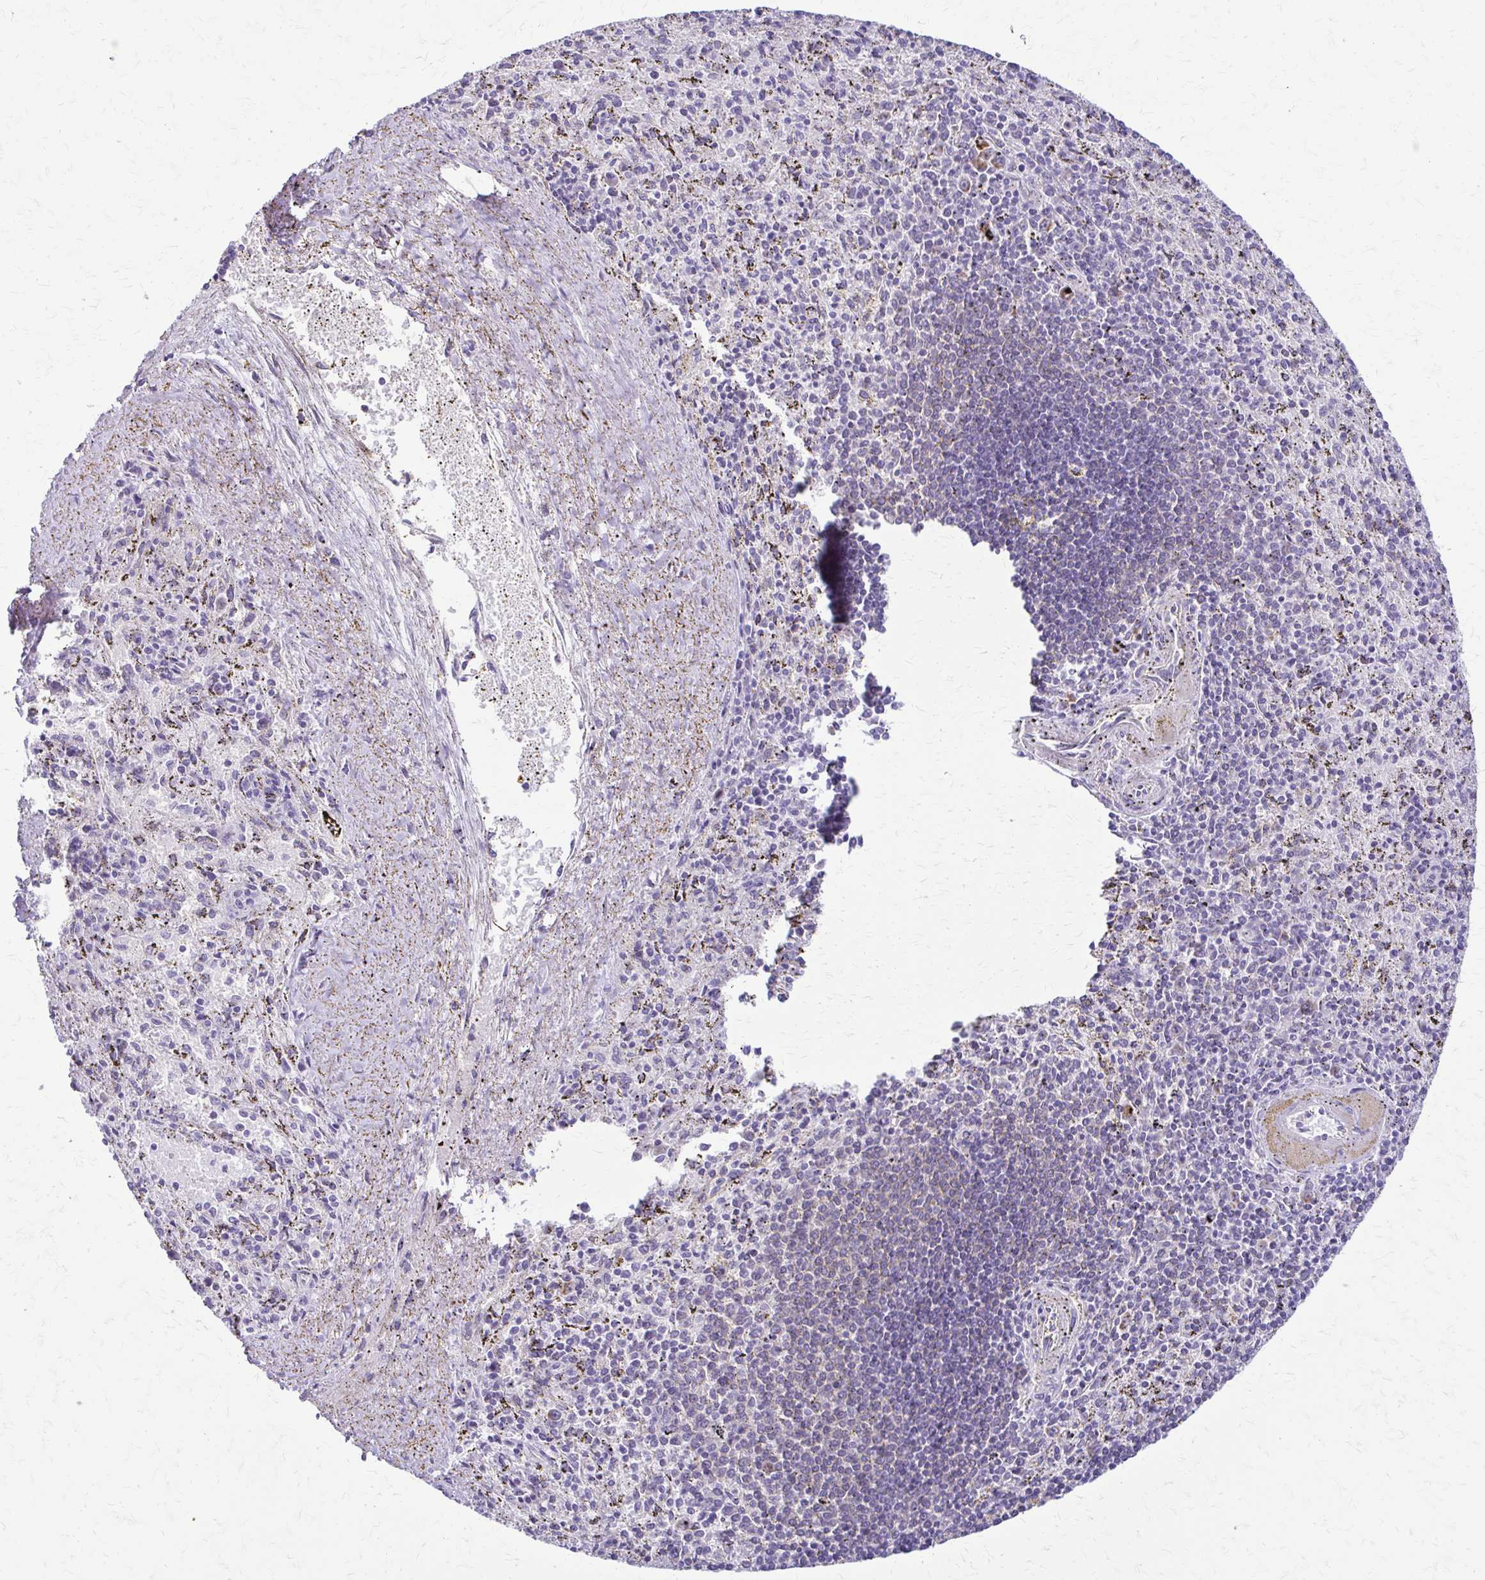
{"staining": {"intensity": "negative", "quantity": "none", "location": "none"}, "tissue": "spleen", "cell_type": "Cells in red pulp", "image_type": "normal", "snomed": [{"axis": "morphology", "description": "Normal tissue, NOS"}, {"axis": "topography", "description": "Spleen"}], "caption": "High power microscopy photomicrograph of an IHC micrograph of unremarkable spleen, revealing no significant positivity in cells in red pulp.", "gene": "SAMD13", "patient": {"sex": "male", "age": 57}}